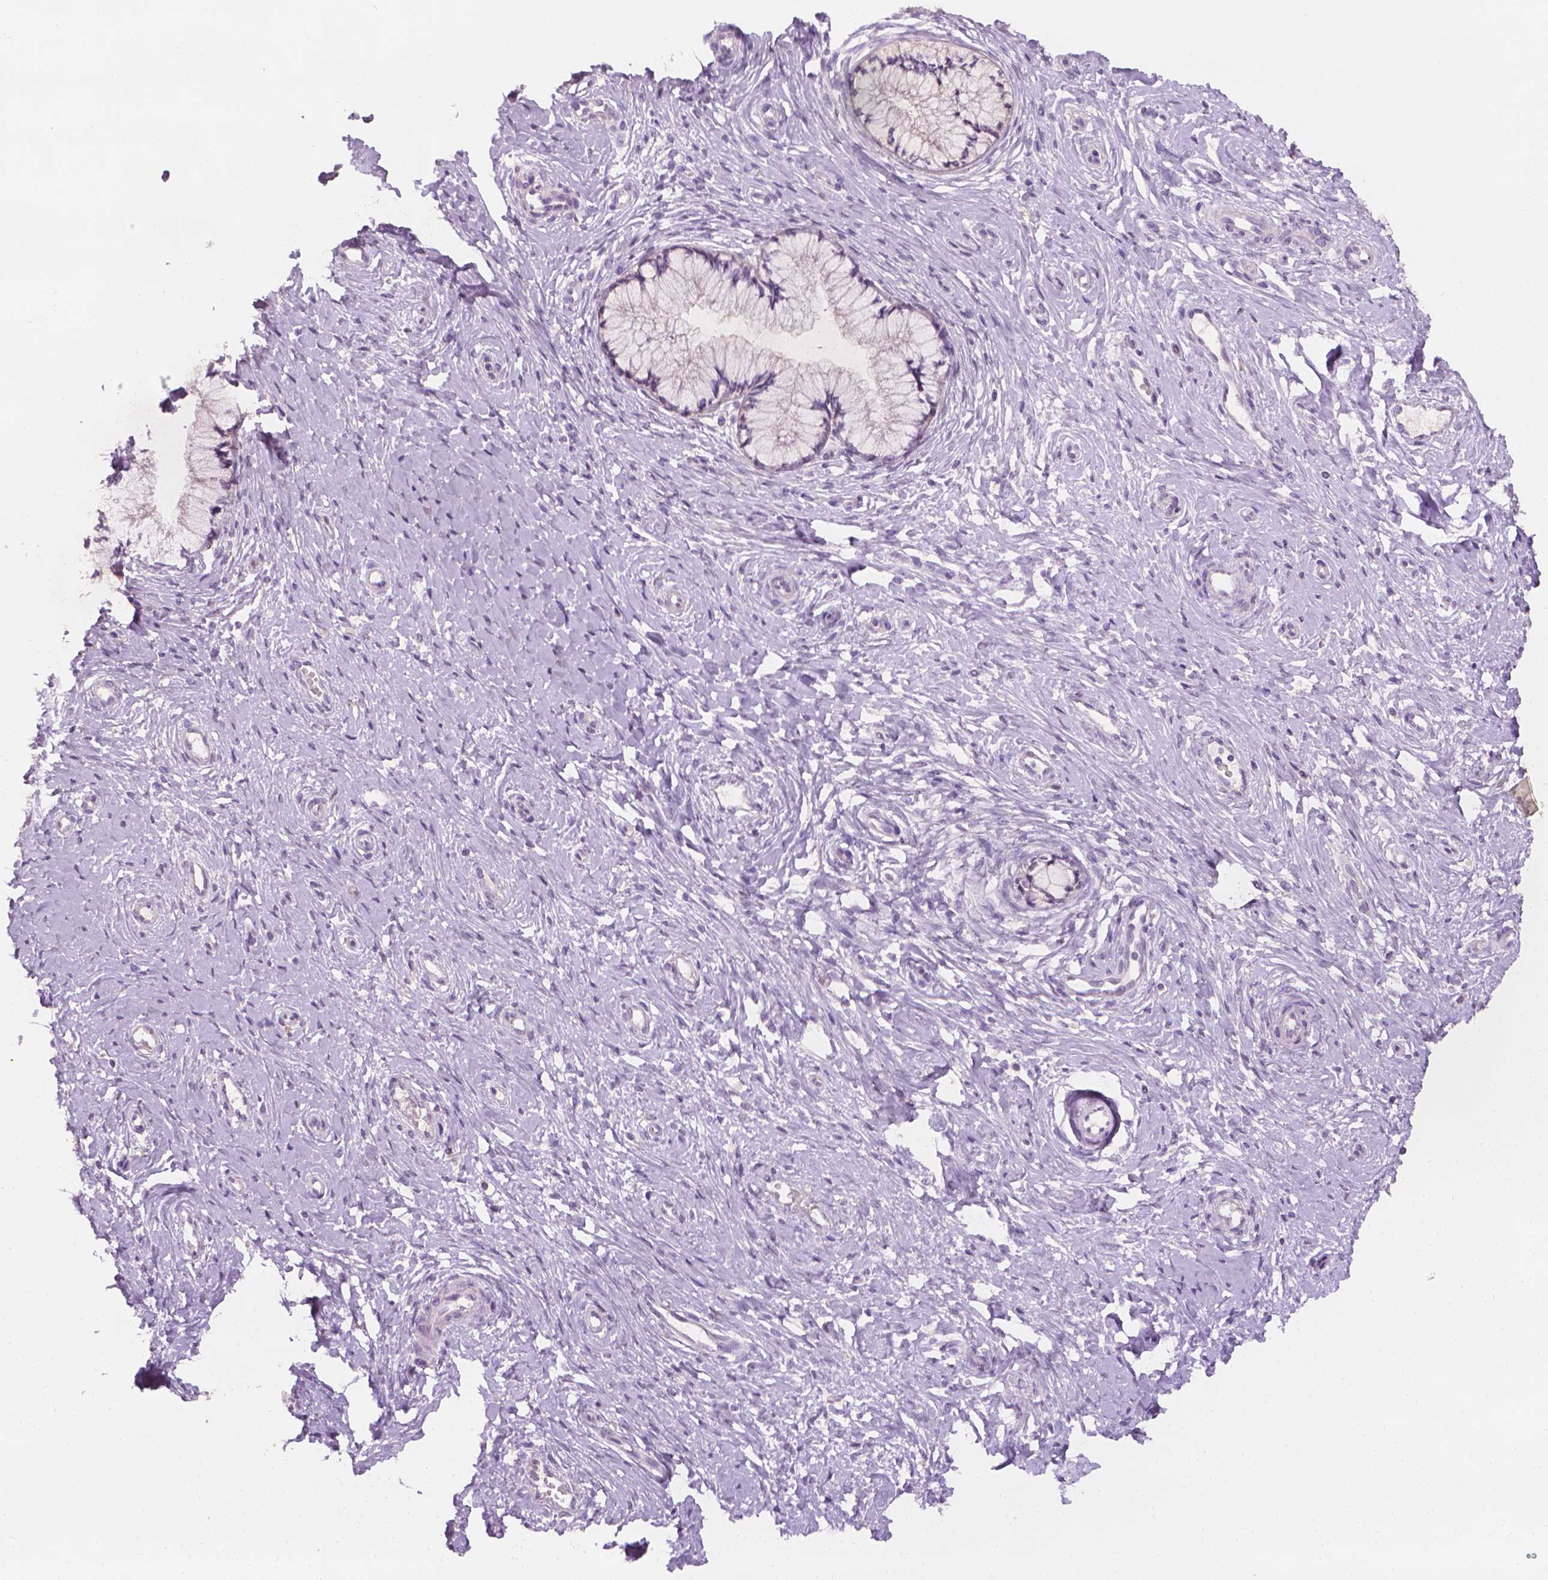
{"staining": {"intensity": "negative", "quantity": "none", "location": "none"}, "tissue": "cervix", "cell_type": "Glandular cells", "image_type": "normal", "snomed": [{"axis": "morphology", "description": "Normal tissue, NOS"}, {"axis": "topography", "description": "Cervix"}], "caption": "This is a micrograph of immunohistochemistry (IHC) staining of benign cervix, which shows no positivity in glandular cells.", "gene": "FASN", "patient": {"sex": "female", "age": 37}}